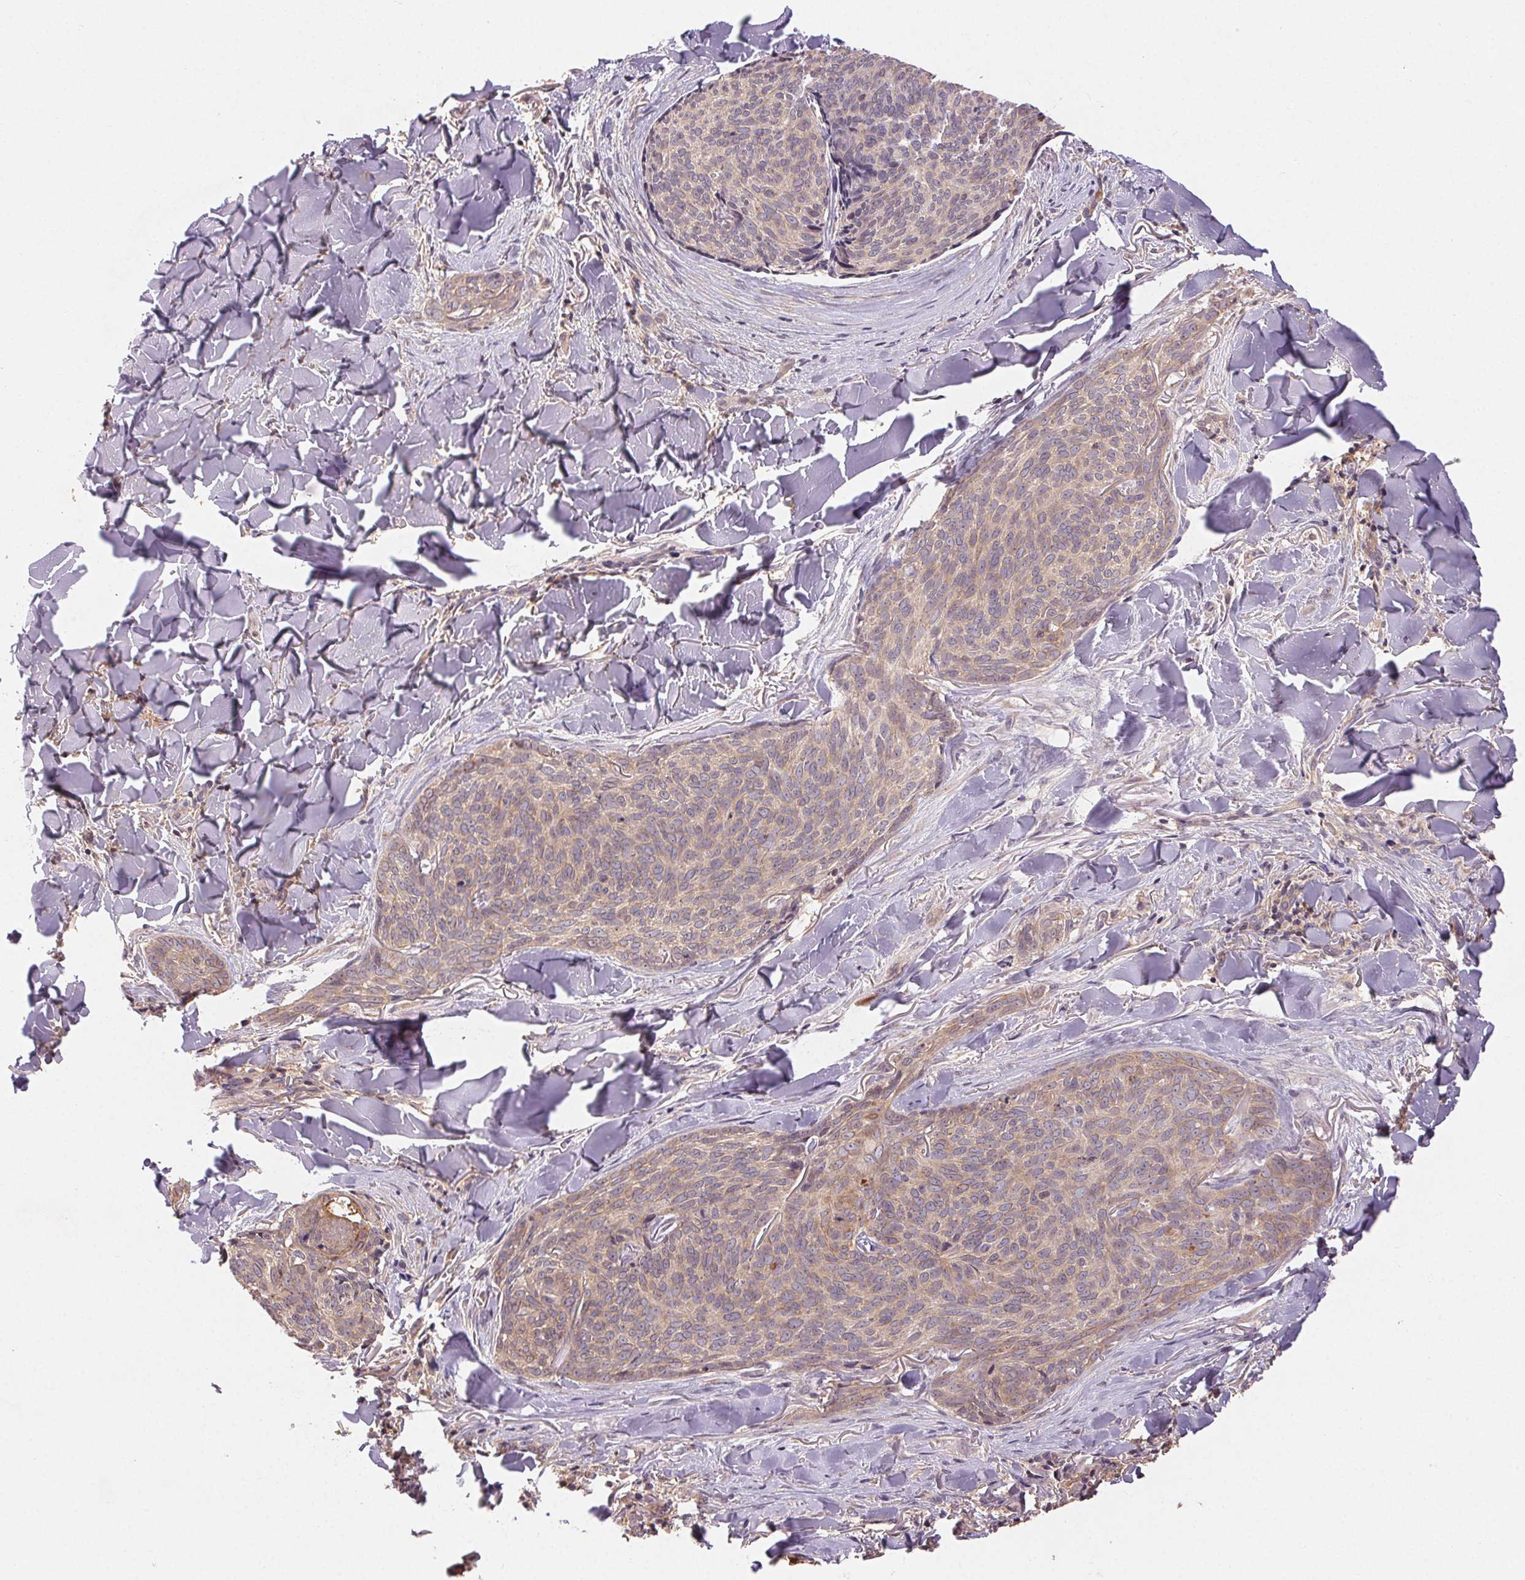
{"staining": {"intensity": "weak", "quantity": "25%-75%", "location": "cytoplasmic/membranous"}, "tissue": "skin cancer", "cell_type": "Tumor cells", "image_type": "cancer", "snomed": [{"axis": "morphology", "description": "Basal cell carcinoma"}, {"axis": "topography", "description": "Skin"}], "caption": "A brown stain highlights weak cytoplasmic/membranous expression of a protein in basal cell carcinoma (skin) tumor cells.", "gene": "MAPKAPK2", "patient": {"sex": "female", "age": 82}}